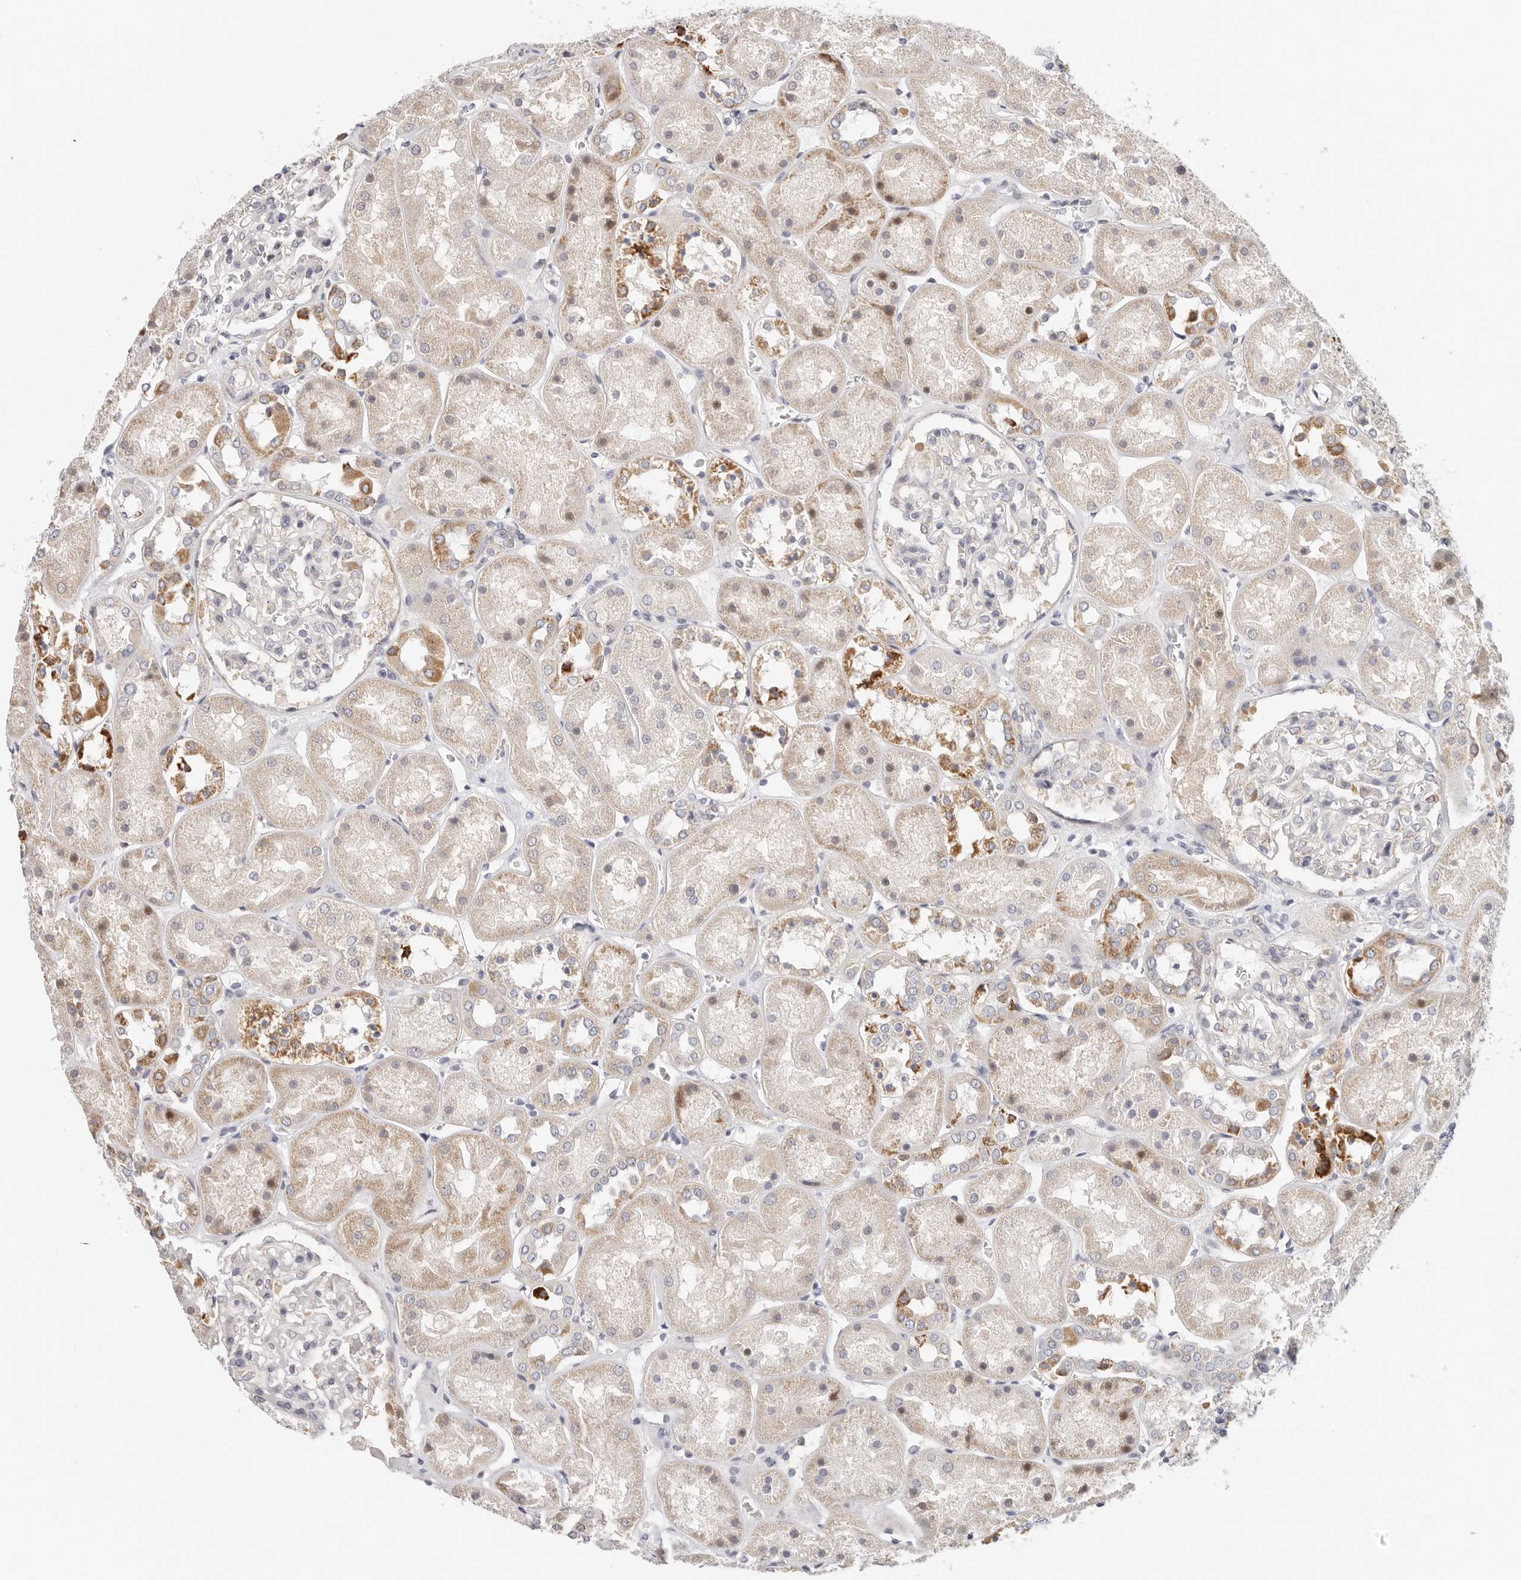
{"staining": {"intensity": "moderate", "quantity": "<25%", "location": "cytoplasmic/membranous"}, "tissue": "kidney", "cell_type": "Cells in glomeruli", "image_type": "normal", "snomed": [{"axis": "morphology", "description": "Normal tissue, NOS"}, {"axis": "topography", "description": "Kidney"}], "caption": "A histopathology image of kidney stained for a protein exhibits moderate cytoplasmic/membranous brown staining in cells in glomeruli. Nuclei are stained in blue.", "gene": "AFDN", "patient": {"sex": "male", "age": 70}}